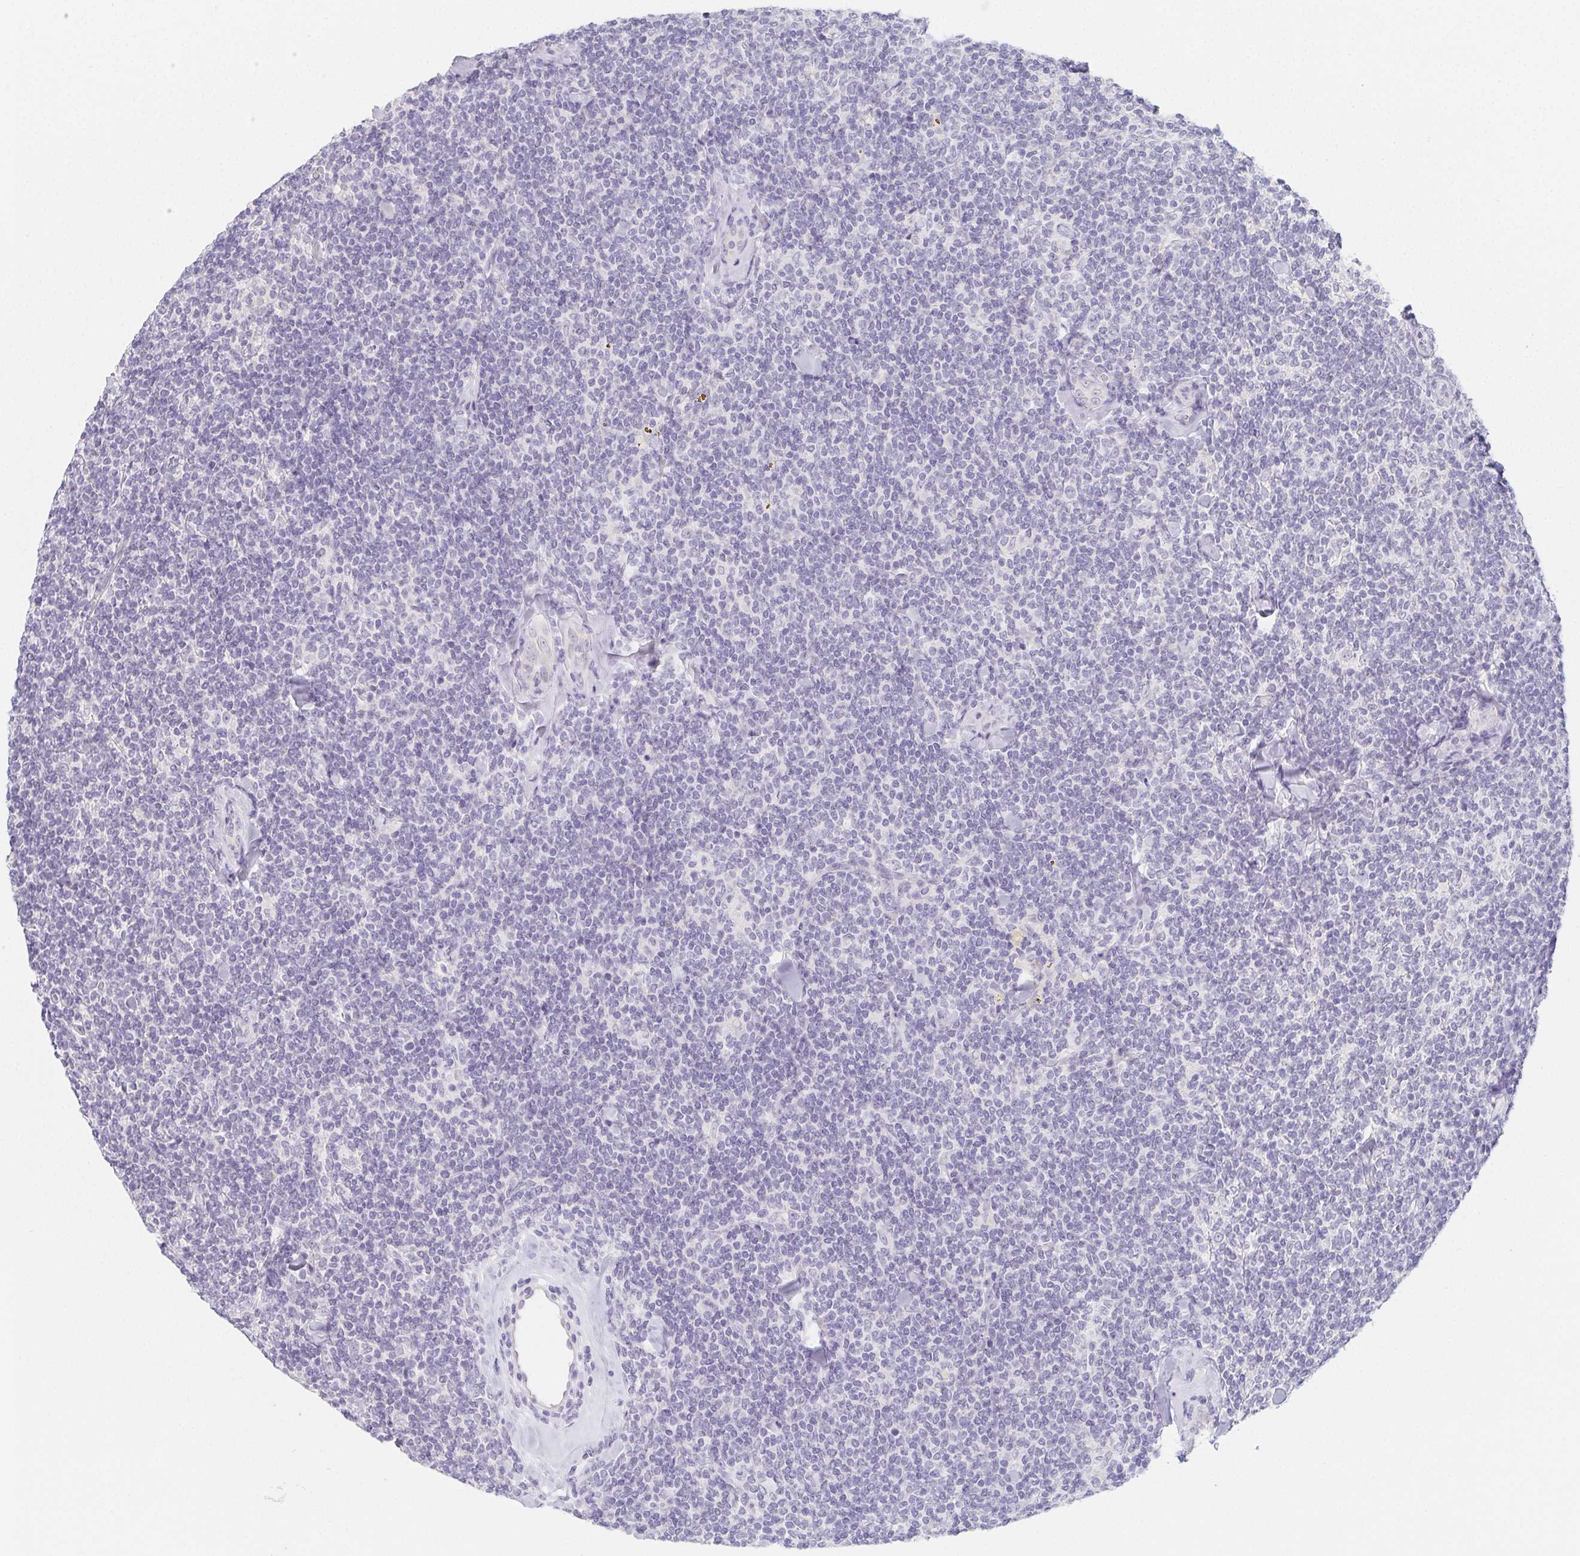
{"staining": {"intensity": "negative", "quantity": "none", "location": "none"}, "tissue": "lymphoma", "cell_type": "Tumor cells", "image_type": "cancer", "snomed": [{"axis": "morphology", "description": "Malignant lymphoma, non-Hodgkin's type, Low grade"}, {"axis": "topography", "description": "Lymph node"}], "caption": "DAB (3,3'-diaminobenzidine) immunohistochemical staining of human lymphoma demonstrates no significant positivity in tumor cells.", "gene": "GLIPR1L1", "patient": {"sex": "female", "age": 56}}